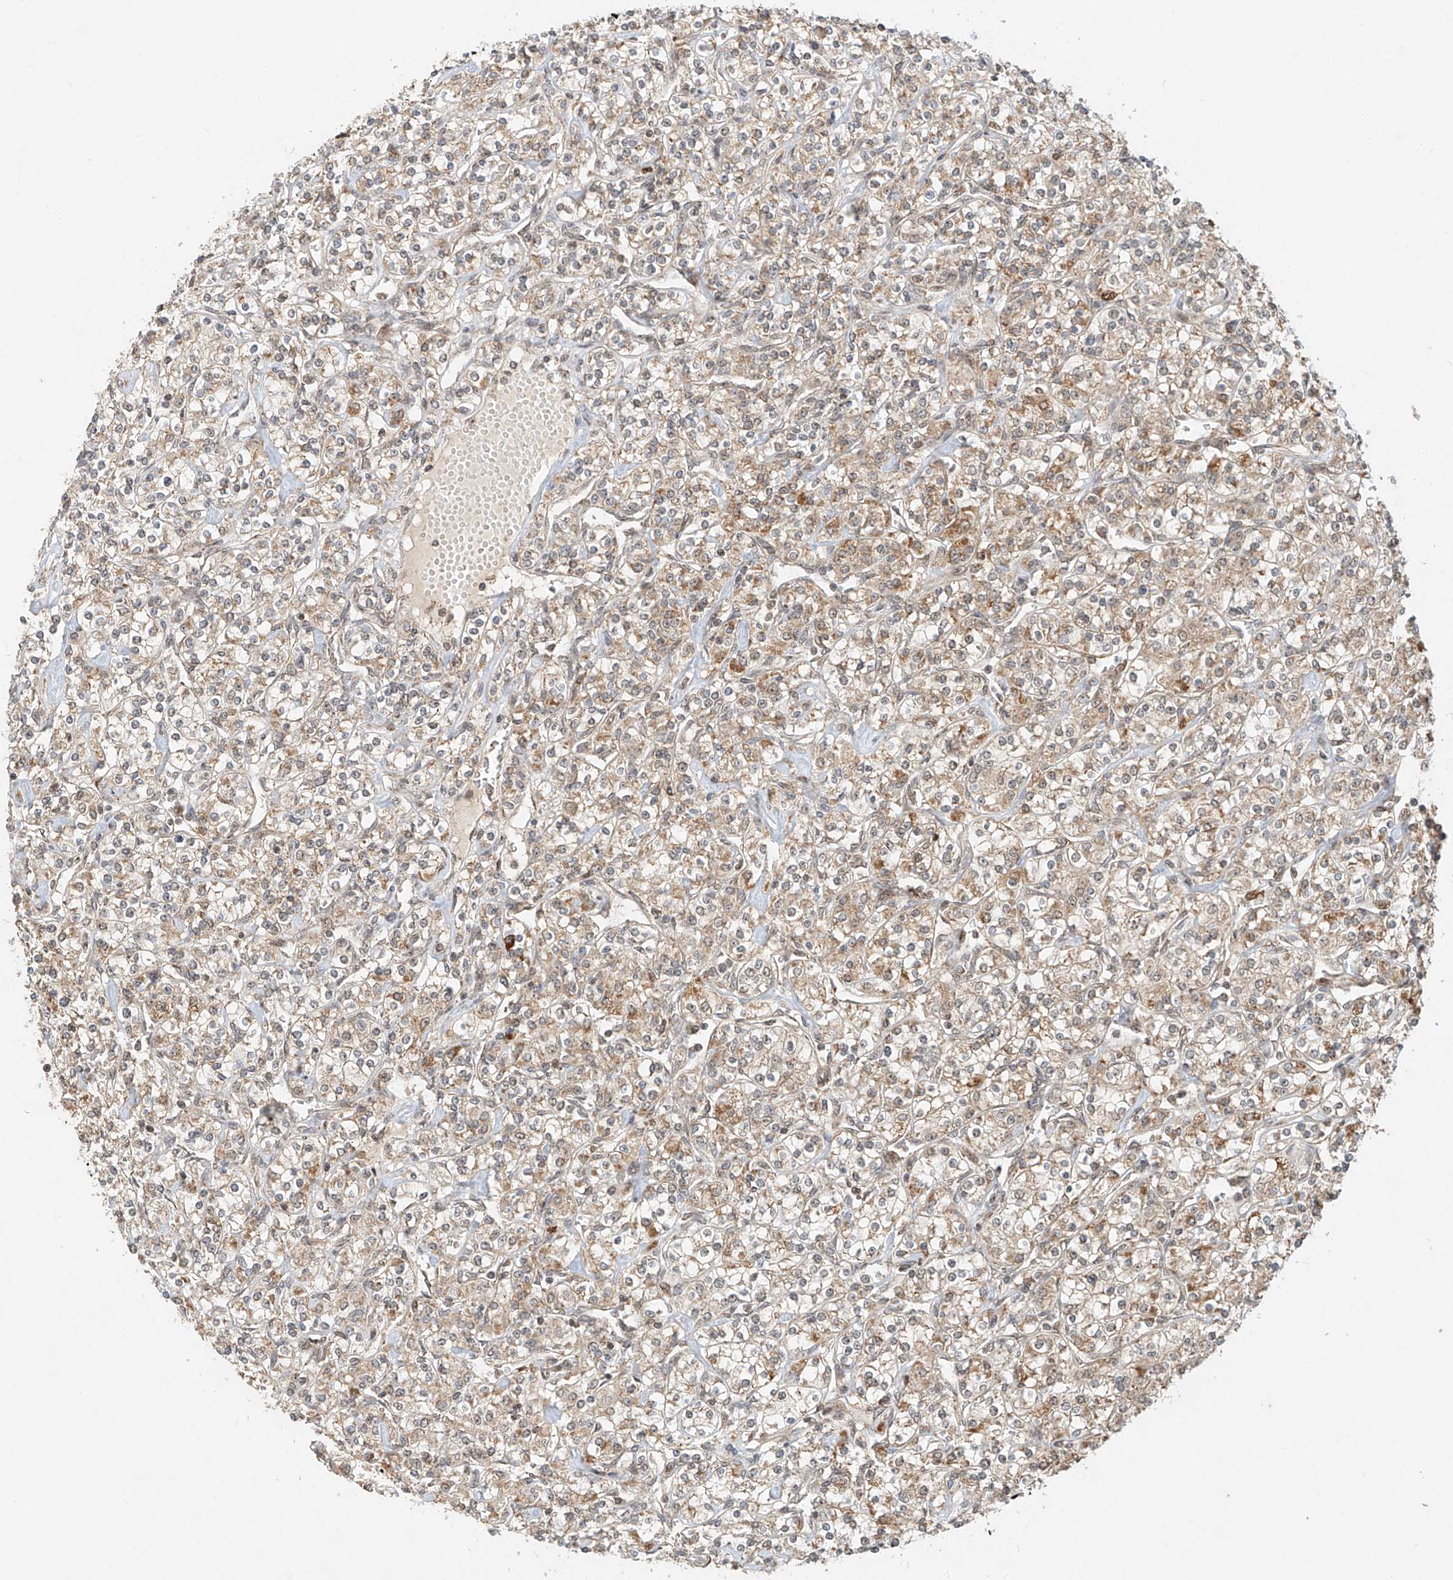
{"staining": {"intensity": "weak", "quantity": "25%-75%", "location": "cytoplasmic/membranous"}, "tissue": "renal cancer", "cell_type": "Tumor cells", "image_type": "cancer", "snomed": [{"axis": "morphology", "description": "Adenocarcinoma, NOS"}, {"axis": "topography", "description": "Kidney"}], "caption": "This is an image of immunohistochemistry staining of renal adenocarcinoma, which shows weak positivity in the cytoplasmic/membranous of tumor cells.", "gene": "SYTL3", "patient": {"sex": "male", "age": 77}}